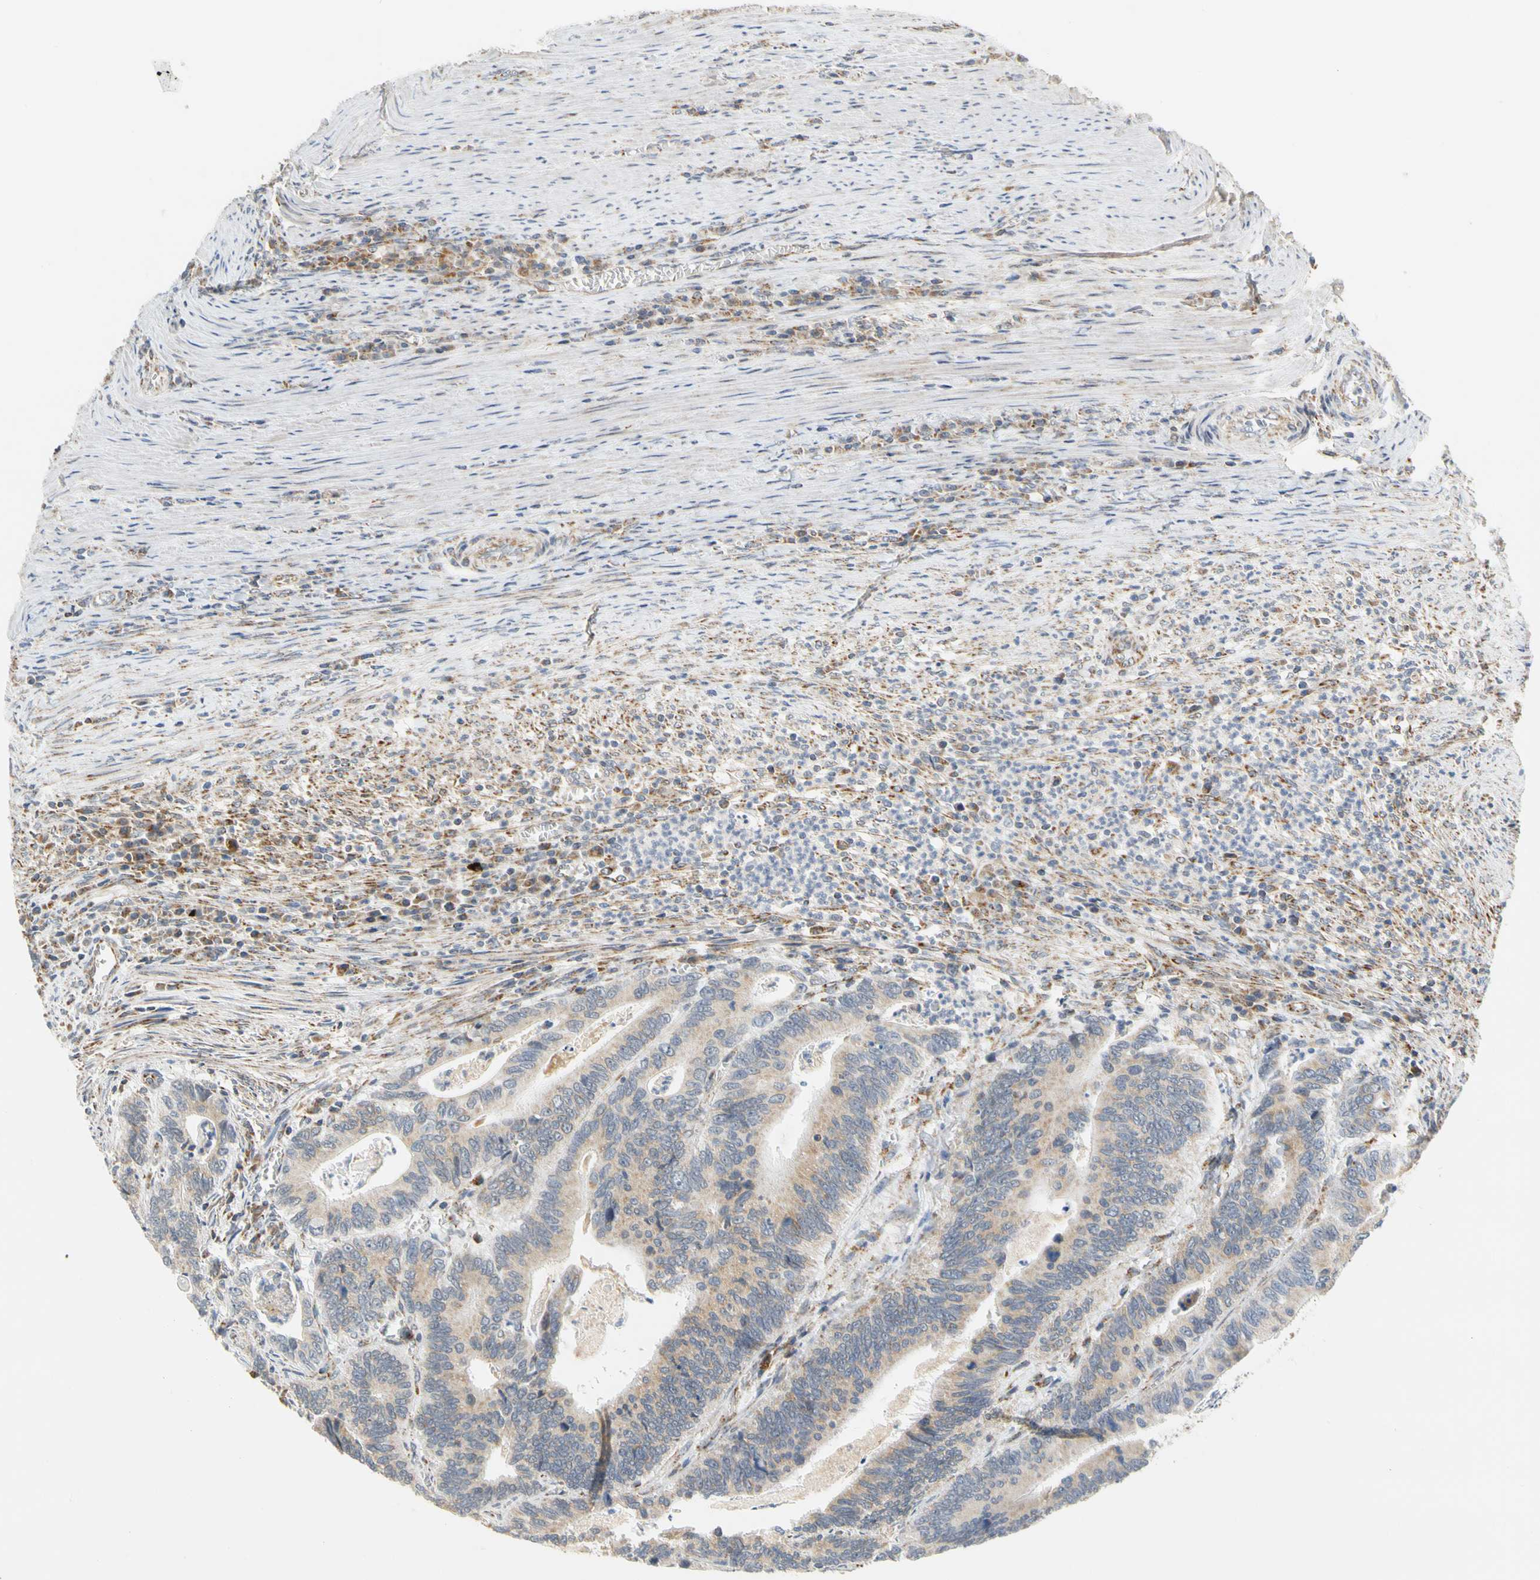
{"staining": {"intensity": "weak", "quantity": ">75%", "location": "cytoplasmic/membranous"}, "tissue": "colorectal cancer", "cell_type": "Tumor cells", "image_type": "cancer", "snomed": [{"axis": "morphology", "description": "Adenocarcinoma, NOS"}, {"axis": "topography", "description": "Colon"}], "caption": "A histopathology image of adenocarcinoma (colorectal) stained for a protein exhibits weak cytoplasmic/membranous brown staining in tumor cells.", "gene": "SFXN3", "patient": {"sex": "male", "age": 72}}